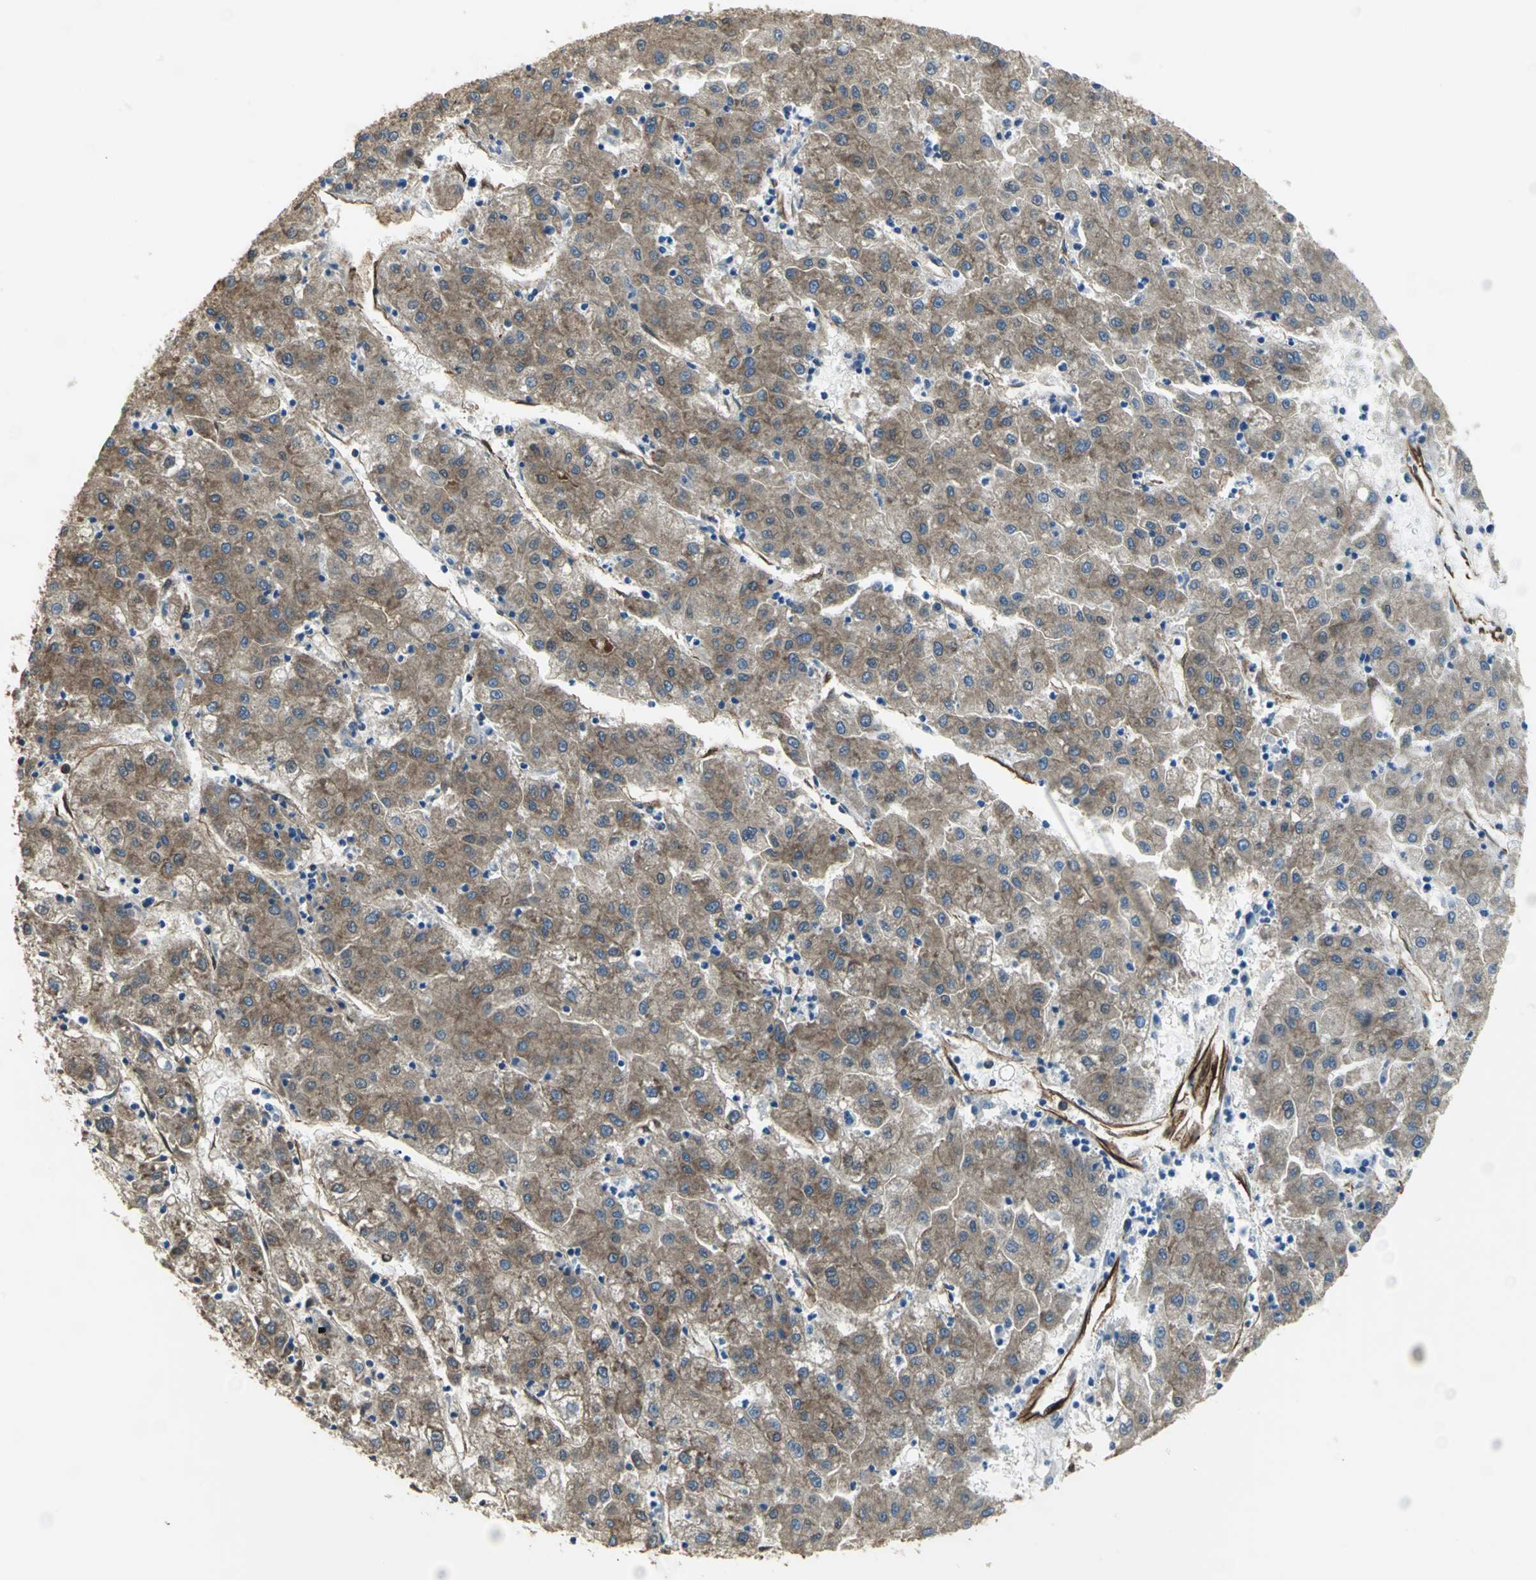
{"staining": {"intensity": "weak", "quantity": ">75%", "location": "cytoplasmic/membranous"}, "tissue": "liver cancer", "cell_type": "Tumor cells", "image_type": "cancer", "snomed": [{"axis": "morphology", "description": "Carcinoma, Hepatocellular, NOS"}, {"axis": "topography", "description": "Liver"}], "caption": "Protein analysis of hepatocellular carcinoma (liver) tissue displays weak cytoplasmic/membranous staining in about >75% of tumor cells. The staining was performed using DAB (3,3'-diaminobenzidine) to visualize the protein expression in brown, while the nuclei were stained in blue with hematoxylin (Magnification: 20x).", "gene": "FLNB", "patient": {"sex": "male", "age": 72}}